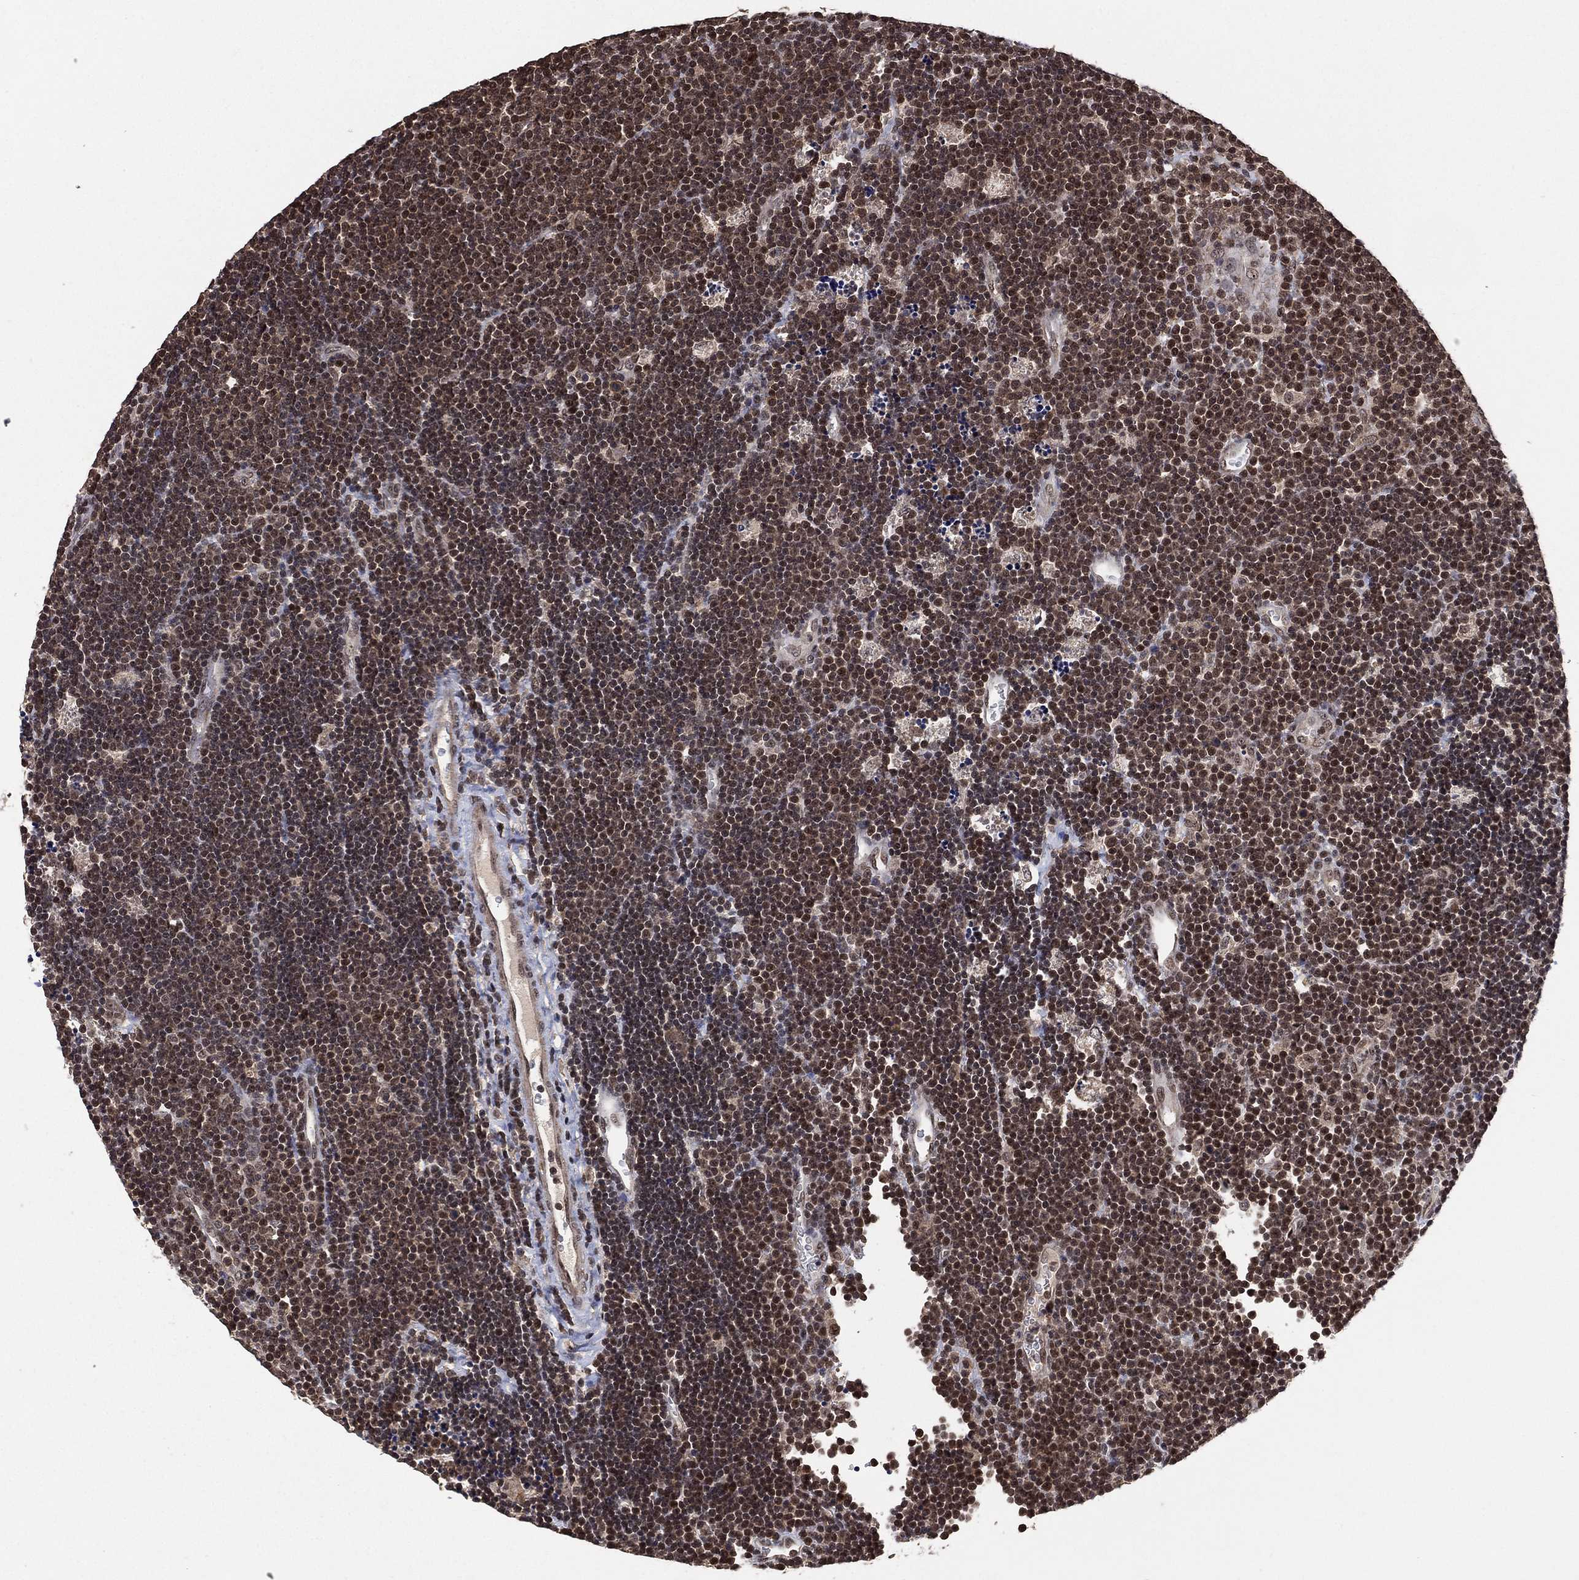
{"staining": {"intensity": "moderate", "quantity": "25%-75%", "location": "nuclear"}, "tissue": "lymphoma", "cell_type": "Tumor cells", "image_type": "cancer", "snomed": [{"axis": "morphology", "description": "Malignant lymphoma, non-Hodgkin's type, Low grade"}, {"axis": "topography", "description": "Brain"}], "caption": "Lymphoma stained with DAB immunohistochemistry demonstrates medium levels of moderate nuclear staining in about 25%-75% of tumor cells.", "gene": "NELFCD", "patient": {"sex": "female", "age": 66}}